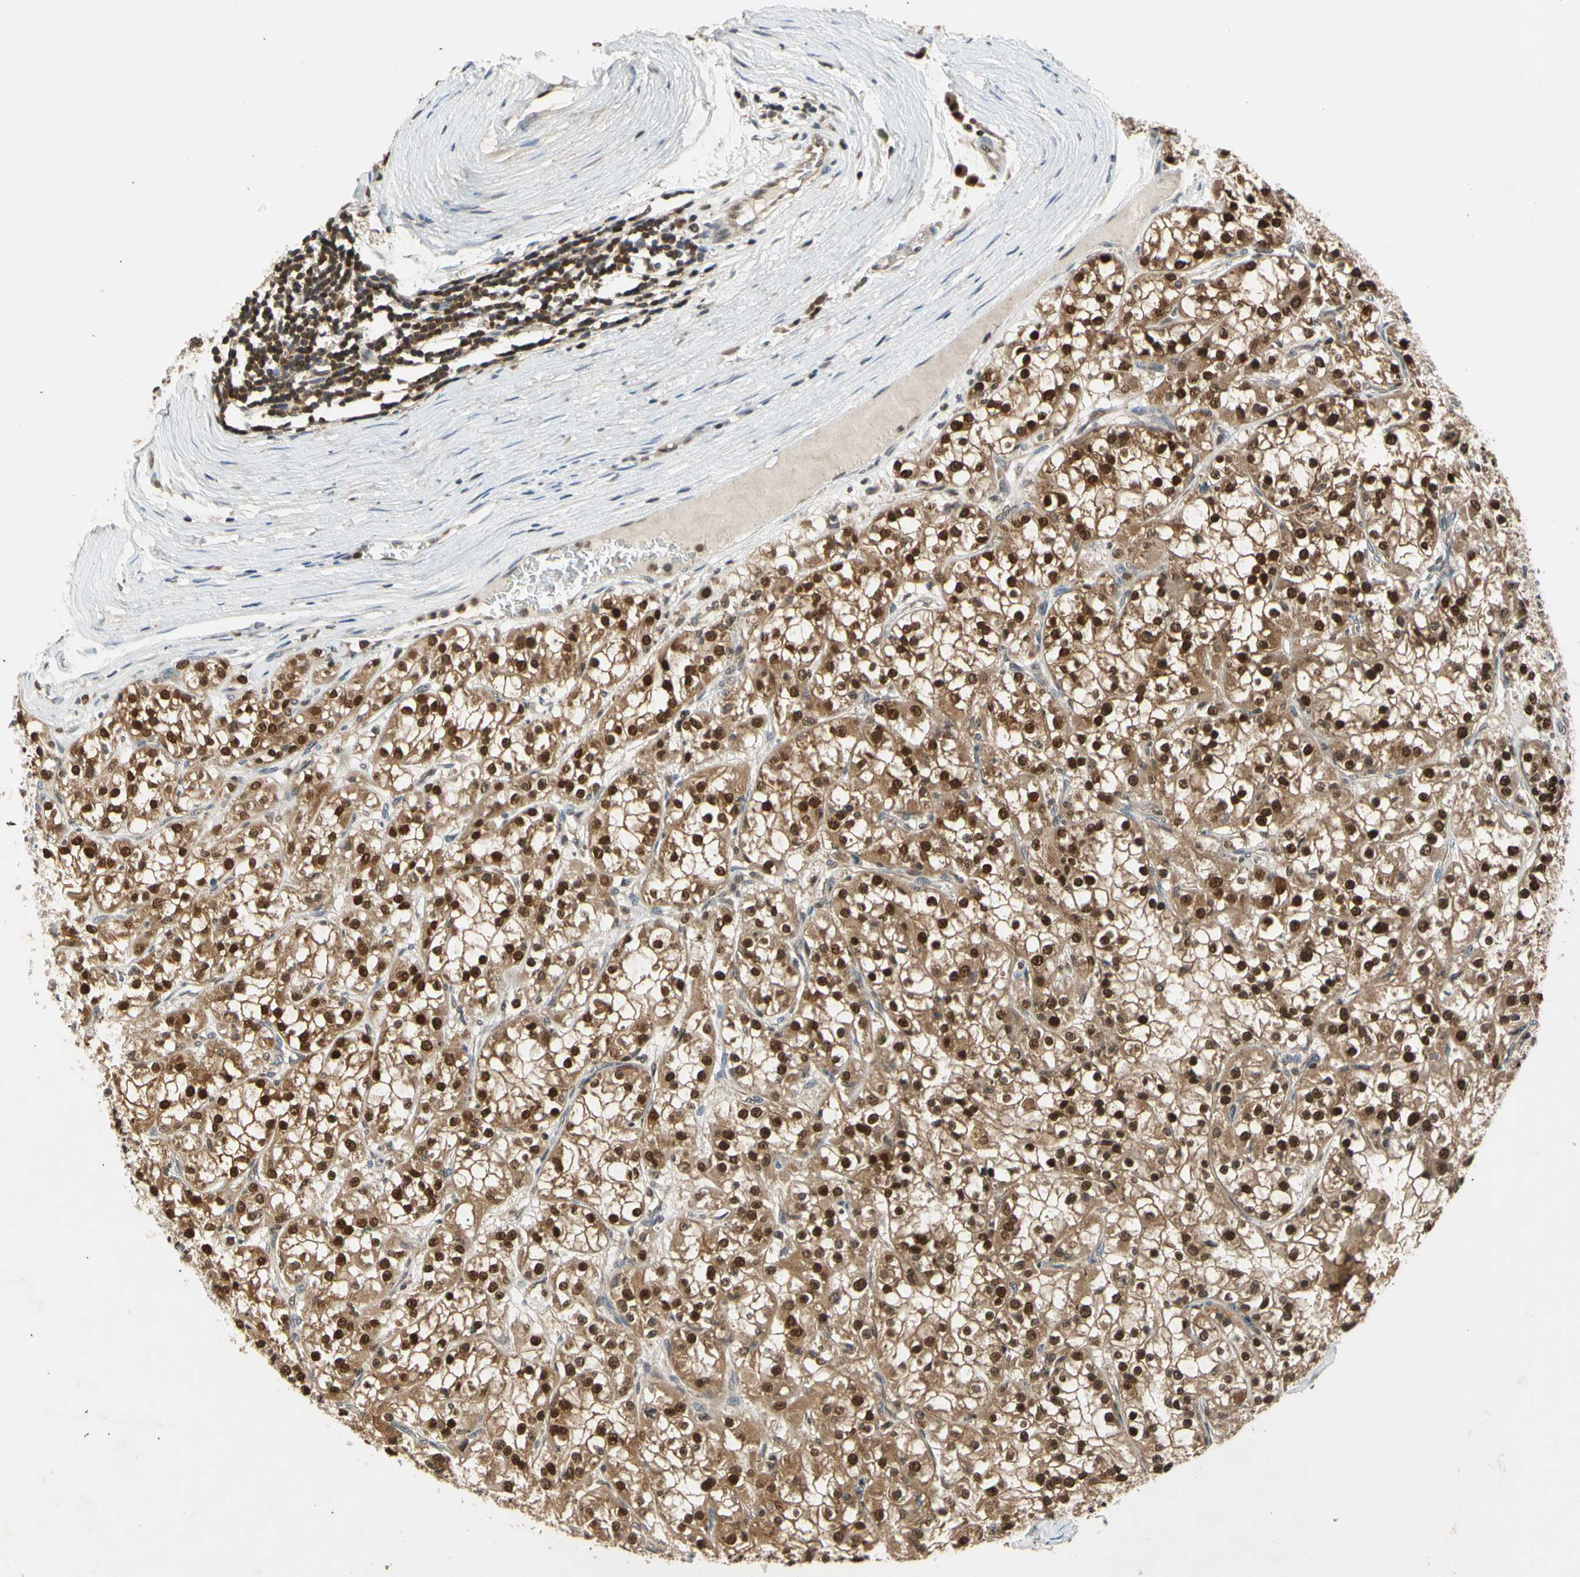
{"staining": {"intensity": "strong", "quantity": ">75%", "location": "cytoplasmic/membranous,nuclear"}, "tissue": "renal cancer", "cell_type": "Tumor cells", "image_type": "cancer", "snomed": [{"axis": "morphology", "description": "Adenocarcinoma, NOS"}, {"axis": "topography", "description": "Kidney"}], "caption": "Human renal adenocarcinoma stained with a brown dye displays strong cytoplasmic/membranous and nuclear positive positivity in approximately >75% of tumor cells.", "gene": "GSR", "patient": {"sex": "female", "age": 52}}